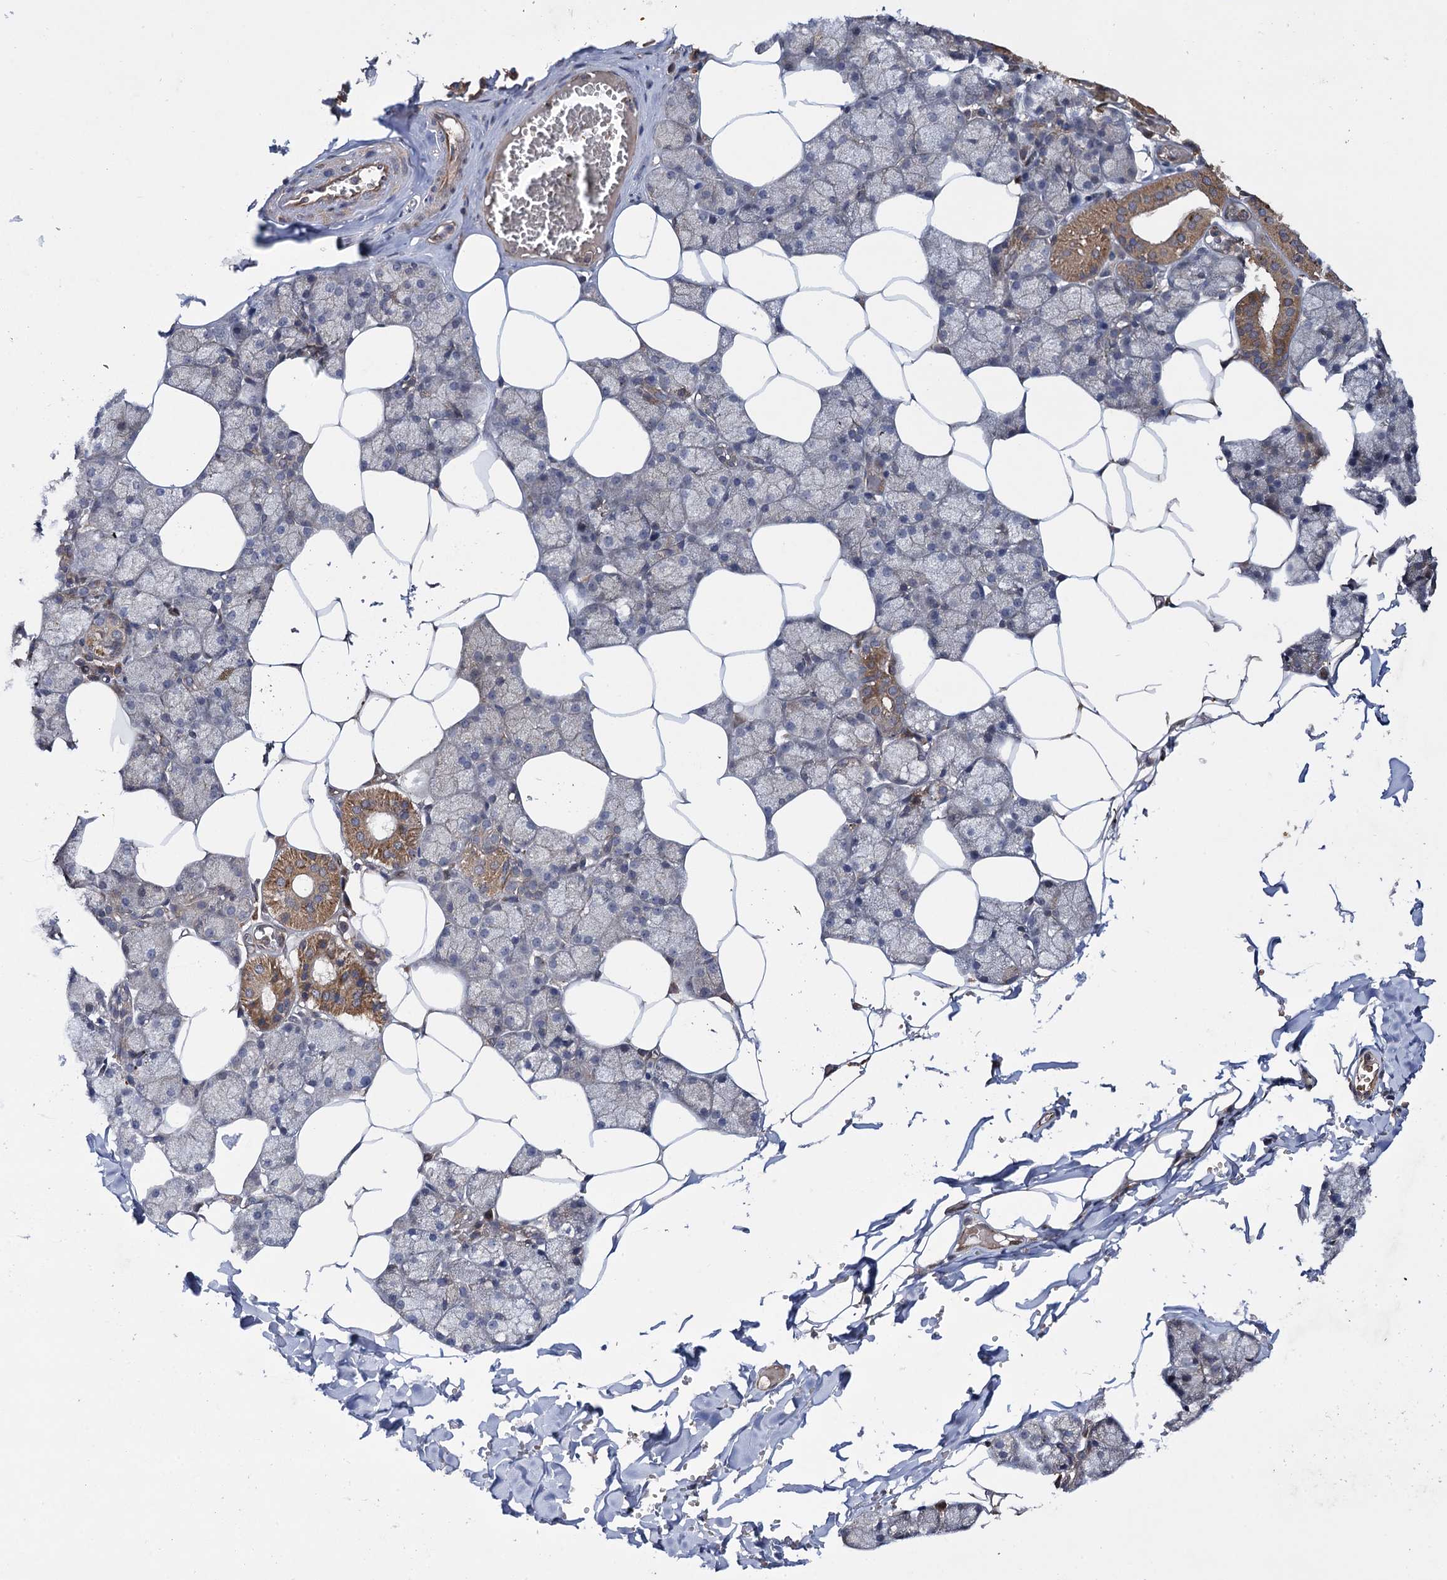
{"staining": {"intensity": "moderate", "quantity": "25%-75%", "location": "cytoplasmic/membranous"}, "tissue": "salivary gland", "cell_type": "Glandular cells", "image_type": "normal", "snomed": [{"axis": "morphology", "description": "Normal tissue, NOS"}, {"axis": "topography", "description": "Salivary gland"}], "caption": "High-magnification brightfield microscopy of unremarkable salivary gland stained with DAB (brown) and counterstained with hematoxylin (blue). glandular cells exhibit moderate cytoplasmic/membranous expression is appreciated in about25%-75% of cells.", "gene": "HAUS1", "patient": {"sex": "male", "age": 62}}